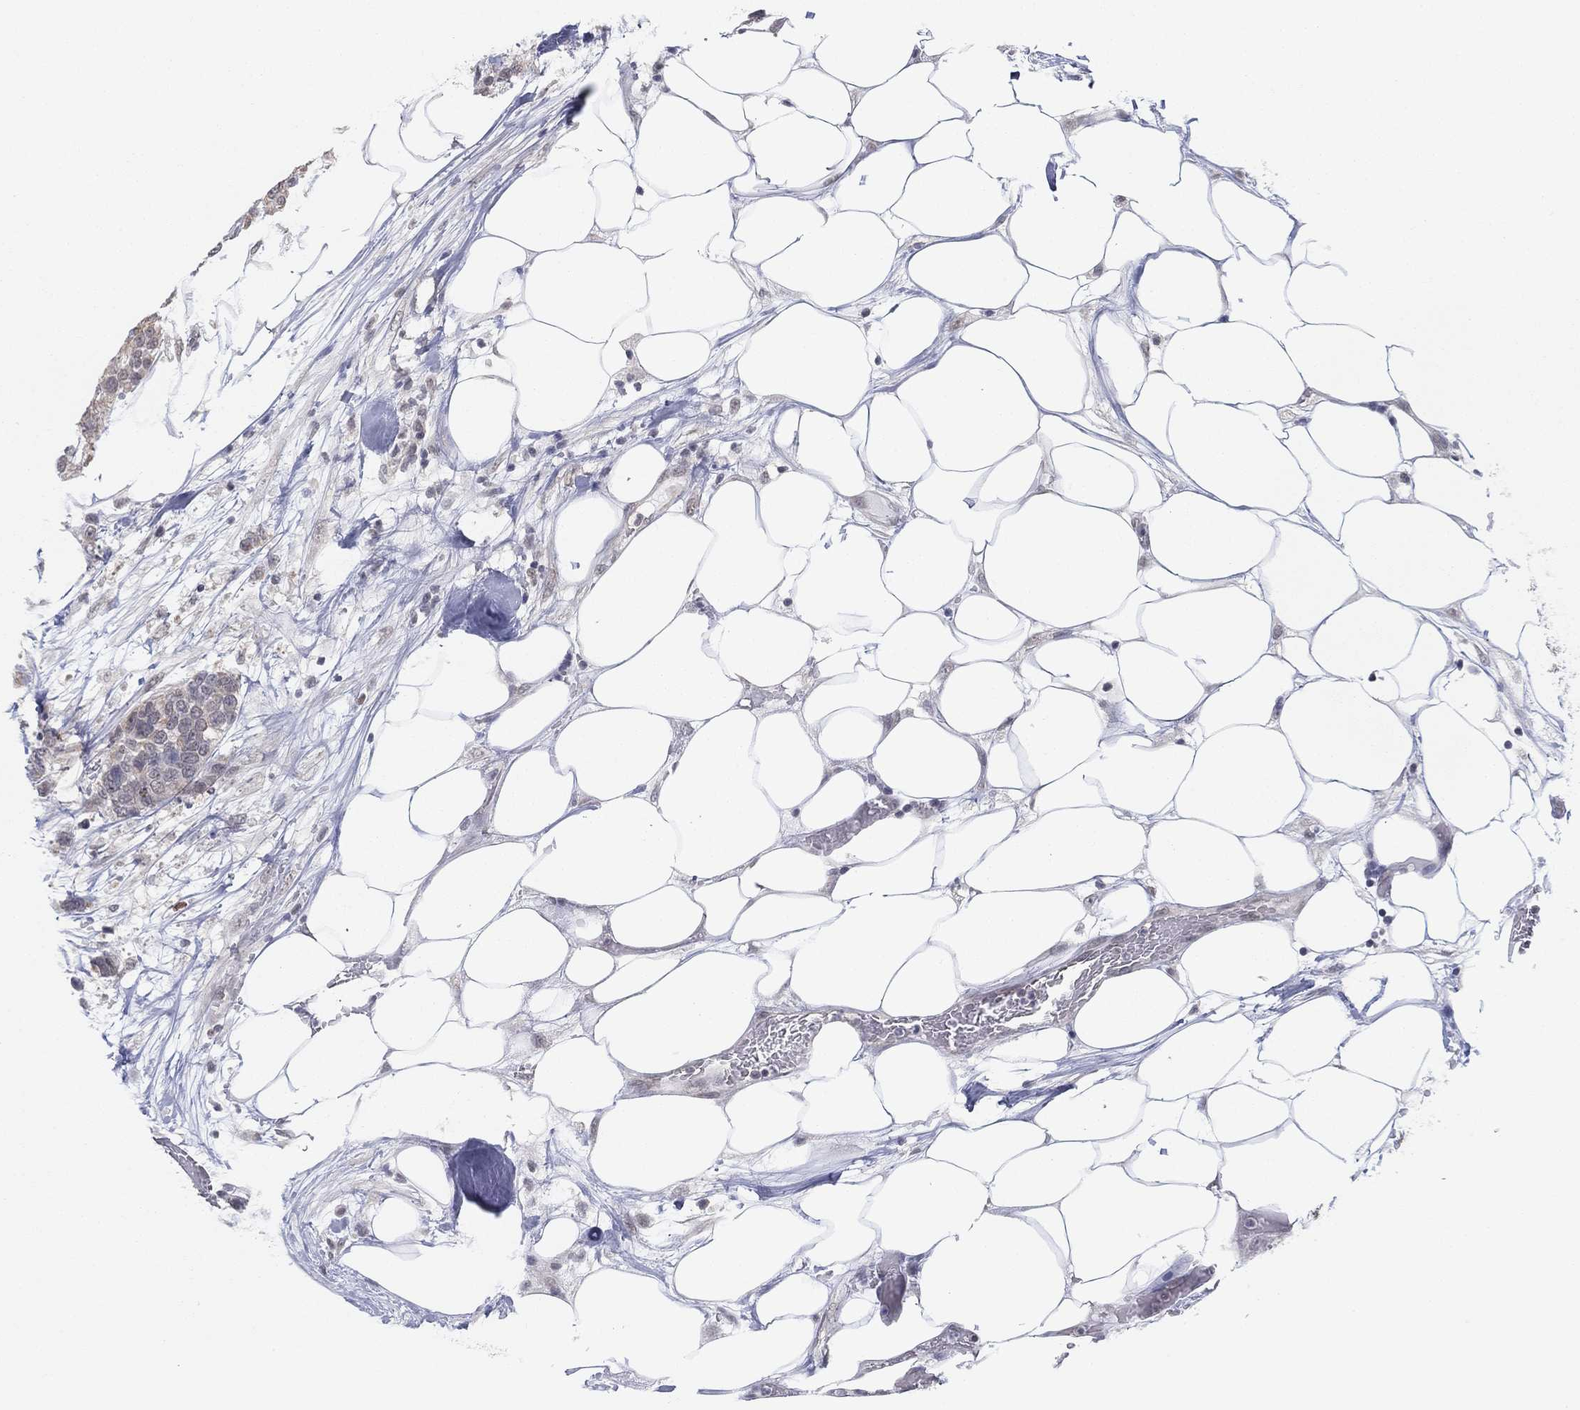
{"staining": {"intensity": "negative", "quantity": "none", "location": "none"}, "tissue": "urothelial cancer", "cell_type": "Tumor cells", "image_type": "cancer", "snomed": [{"axis": "morphology", "description": "Urothelial carcinoma, High grade"}, {"axis": "topography", "description": "Urinary bladder"}], "caption": "IHC histopathology image of human urothelial cancer stained for a protein (brown), which reveals no staining in tumor cells.", "gene": "SLC22A2", "patient": {"sex": "male", "age": 77}}